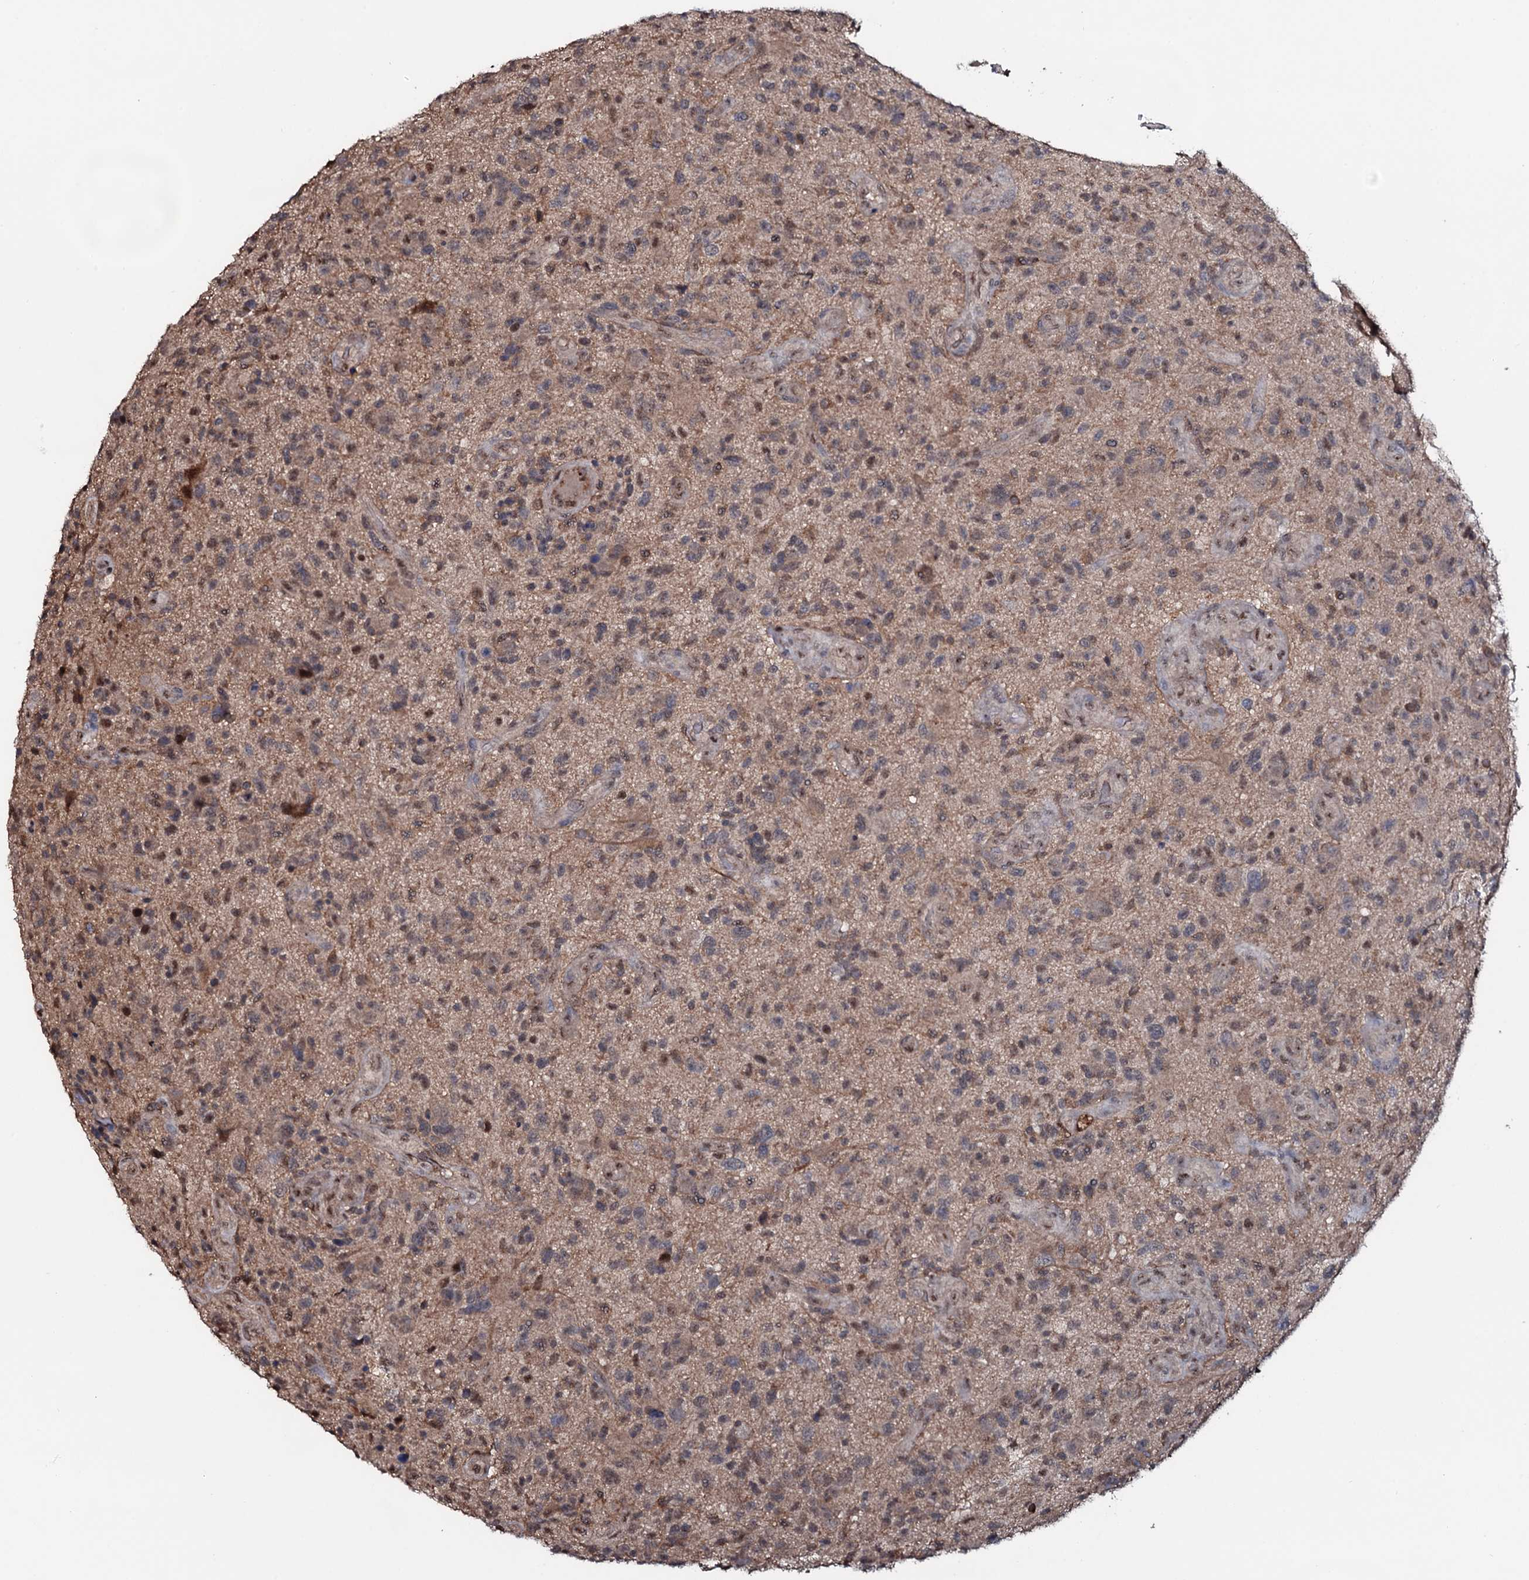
{"staining": {"intensity": "weak", "quantity": "25%-75%", "location": "nuclear"}, "tissue": "glioma", "cell_type": "Tumor cells", "image_type": "cancer", "snomed": [{"axis": "morphology", "description": "Glioma, malignant, High grade"}, {"axis": "topography", "description": "Brain"}], "caption": "A histopathology image showing weak nuclear positivity in approximately 25%-75% of tumor cells in glioma, as visualized by brown immunohistochemical staining.", "gene": "COG6", "patient": {"sex": "male", "age": 47}}